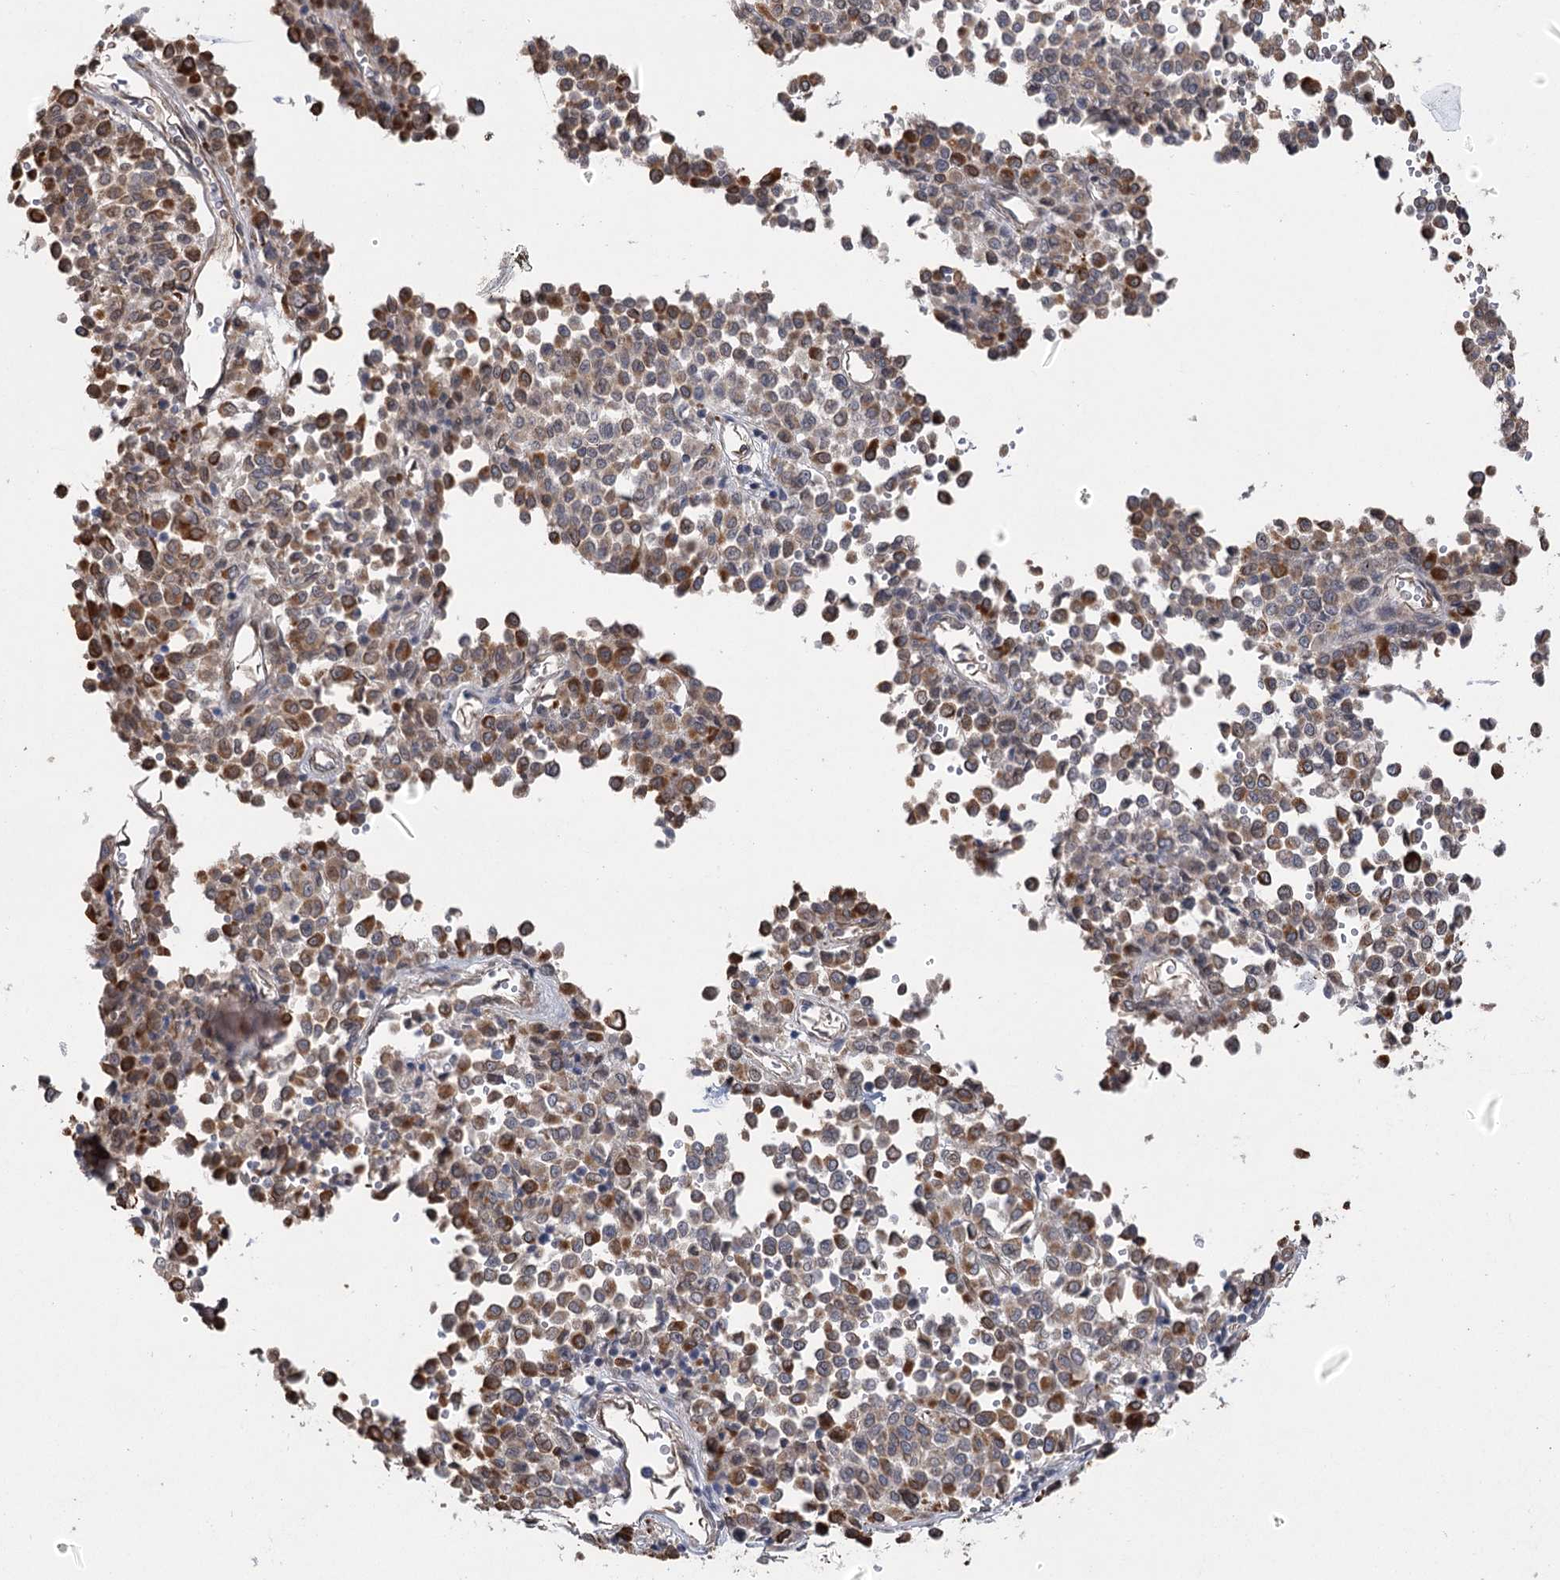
{"staining": {"intensity": "moderate", "quantity": ">75%", "location": "cytoplasmic/membranous"}, "tissue": "melanoma", "cell_type": "Tumor cells", "image_type": "cancer", "snomed": [{"axis": "morphology", "description": "Malignant melanoma, Metastatic site"}, {"axis": "topography", "description": "Pancreas"}], "caption": "IHC micrograph of neoplastic tissue: melanoma stained using immunohistochemistry exhibits medium levels of moderate protein expression localized specifically in the cytoplasmic/membranous of tumor cells, appearing as a cytoplasmic/membranous brown color.", "gene": "RWDD4", "patient": {"sex": "female", "age": 30}}